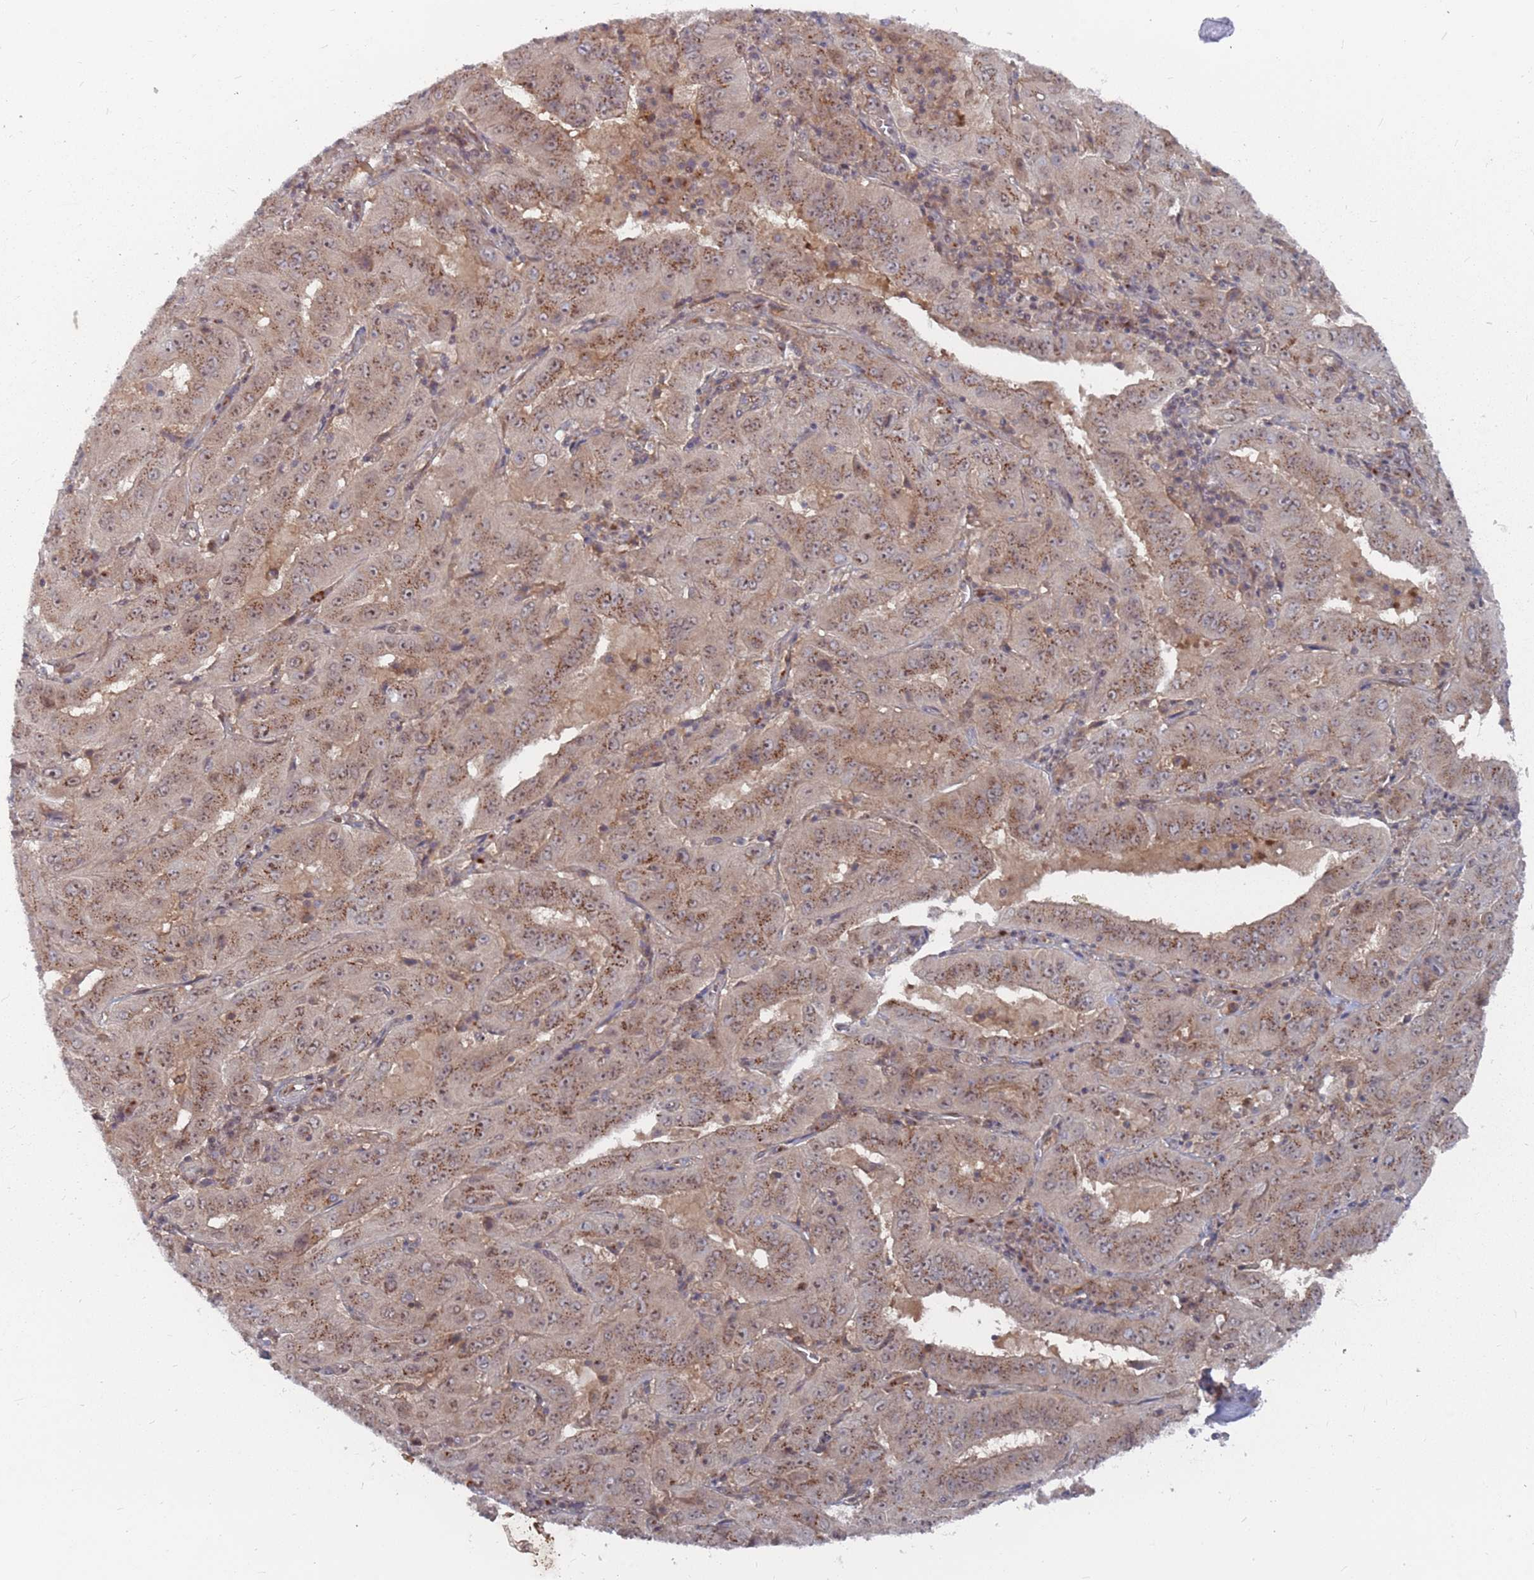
{"staining": {"intensity": "moderate", "quantity": ">75%", "location": "cytoplasmic/membranous"}, "tissue": "pancreatic cancer", "cell_type": "Tumor cells", "image_type": "cancer", "snomed": [{"axis": "morphology", "description": "Adenocarcinoma, NOS"}, {"axis": "topography", "description": "Pancreas"}], "caption": "This is a micrograph of immunohistochemistry staining of adenocarcinoma (pancreatic), which shows moderate staining in the cytoplasmic/membranous of tumor cells.", "gene": "FMO4", "patient": {"sex": "male", "age": 63}}